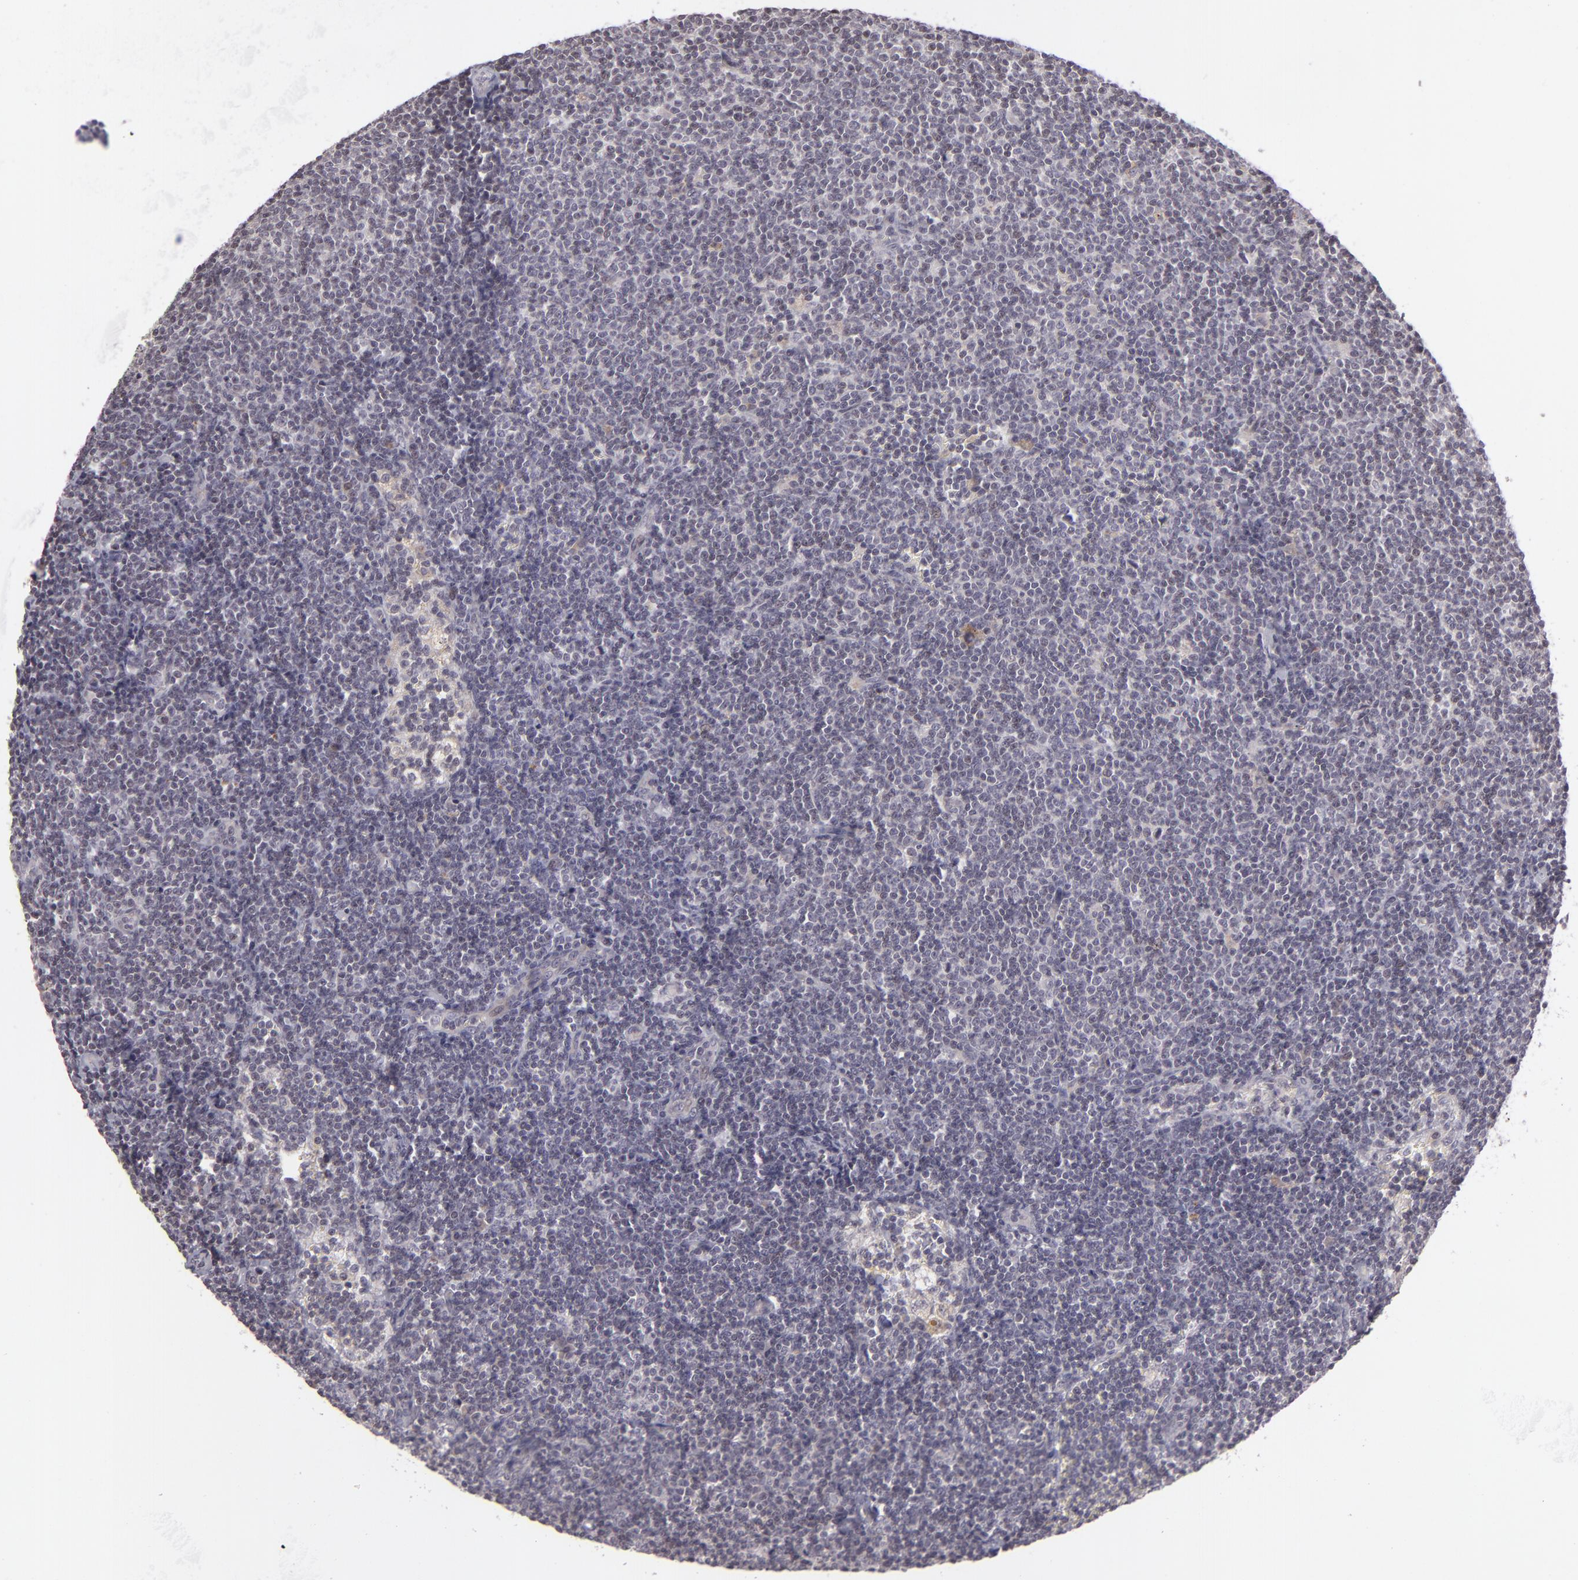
{"staining": {"intensity": "negative", "quantity": "none", "location": "none"}, "tissue": "lymphoma", "cell_type": "Tumor cells", "image_type": "cancer", "snomed": [{"axis": "morphology", "description": "Malignant lymphoma, non-Hodgkin's type, Low grade"}, {"axis": "topography", "description": "Lymph node"}], "caption": "Lymphoma was stained to show a protein in brown. There is no significant positivity in tumor cells. (Brightfield microscopy of DAB (3,3'-diaminobenzidine) immunohistochemistry (IHC) at high magnification).", "gene": "AKAP6", "patient": {"sex": "male", "age": 65}}